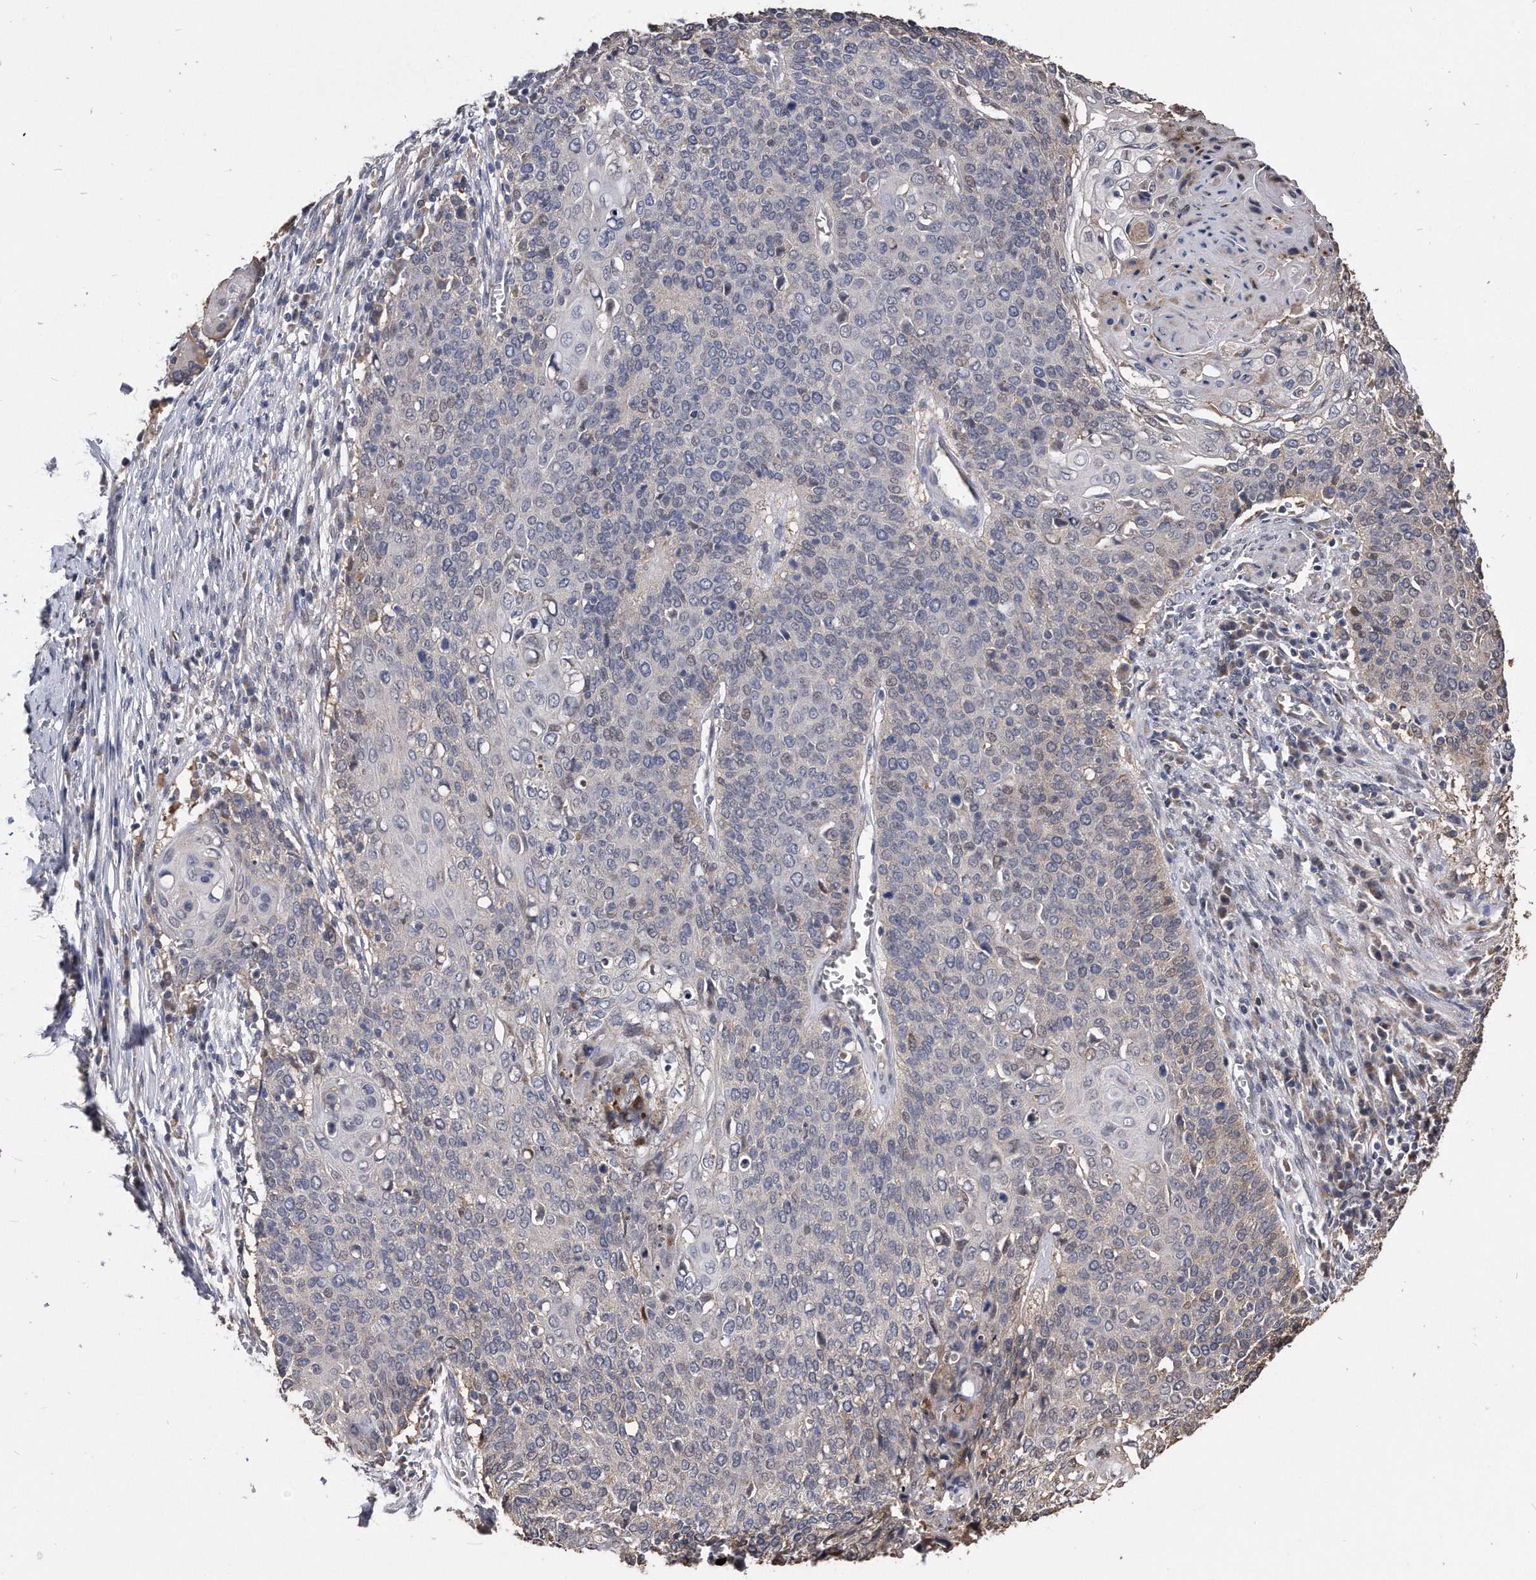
{"staining": {"intensity": "weak", "quantity": "<25%", "location": "cytoplasmic/membranous"}, "tissue": "cervical cancer", "cell_type": "Tumor cells", "image_type": "cancer", "snomed": [{"axis": "morphology", "description": "Squamous cell carcinoma, NOS"}, {"axis": "topography", "description": "Cervix"}], "caption": "A high-resolution histopathology image shows IHC staining of squamous cell carcinoma (cervical), which displays no significant positivity in tumor cells. (Stains: DAB immunohistochemistry with hematoxylin counter stain, Microscopy: brightfield microscopy at high magnification).", "gene": "IL20RA", "patient": {"sex": "female", "age": 39}}